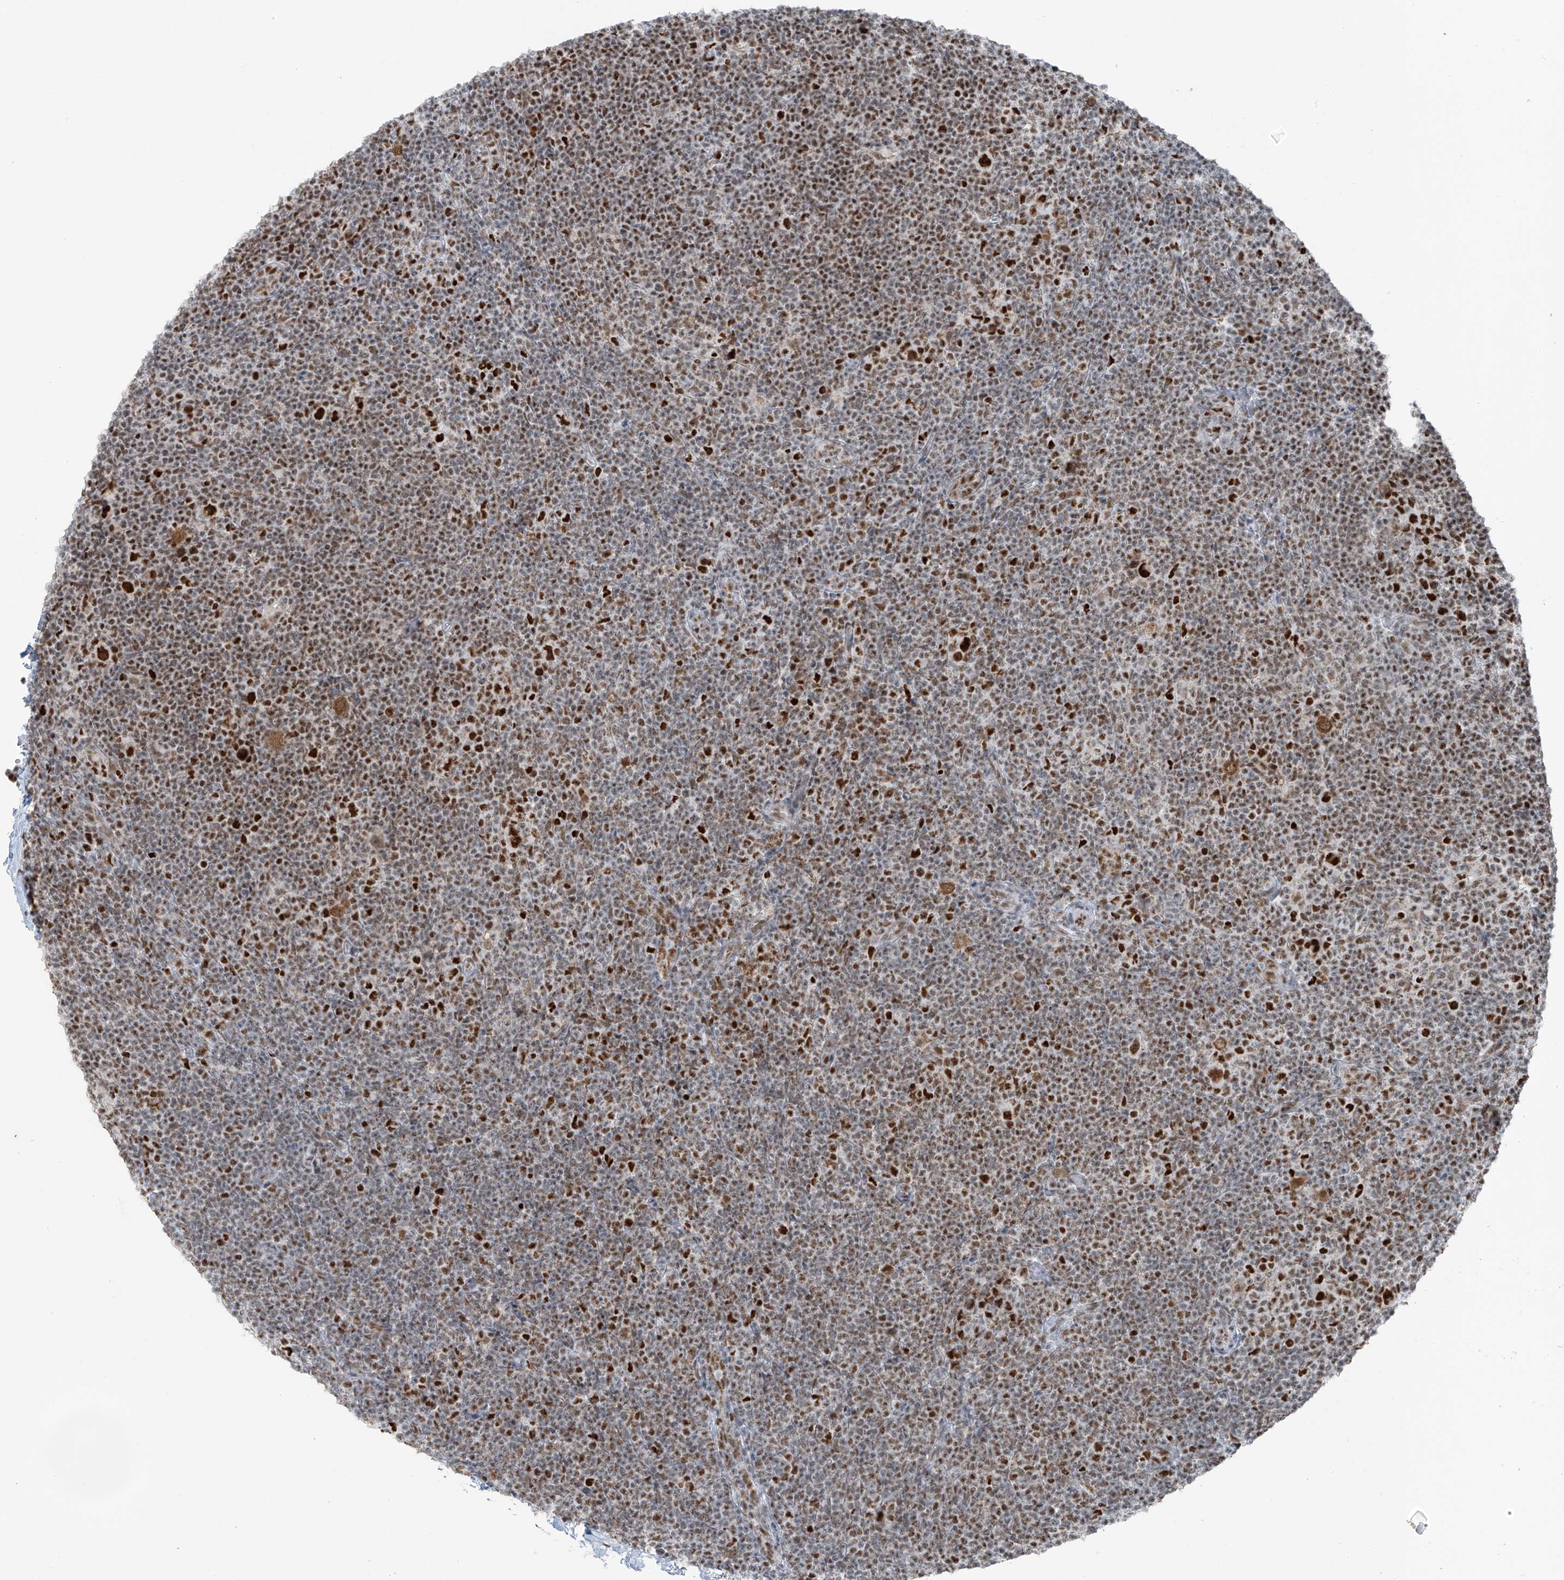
{"staining": {"intensity": "strong", "quantity": ">75%", "location": "cytoplasmic/membranous,nuclear"}, "tissue": "lymphoma", "cell_type": "Tumor cells", "image_type": "cancer", "snomed": [{"axis": "morphology", "description": "Hodgkin's disease, NOS"}, {"axis": "topography", "description": "Lymph node"}], "caption": "The micrograph exhibits immunohistochemical staining of Hodgkin's disease. There is strong cytoplasmic/membranous and nuclear staining is identified in approximately >75% of tumor cells.", "gene": "WRNIP1", "patient": {"sex": "female", "age": 57}}